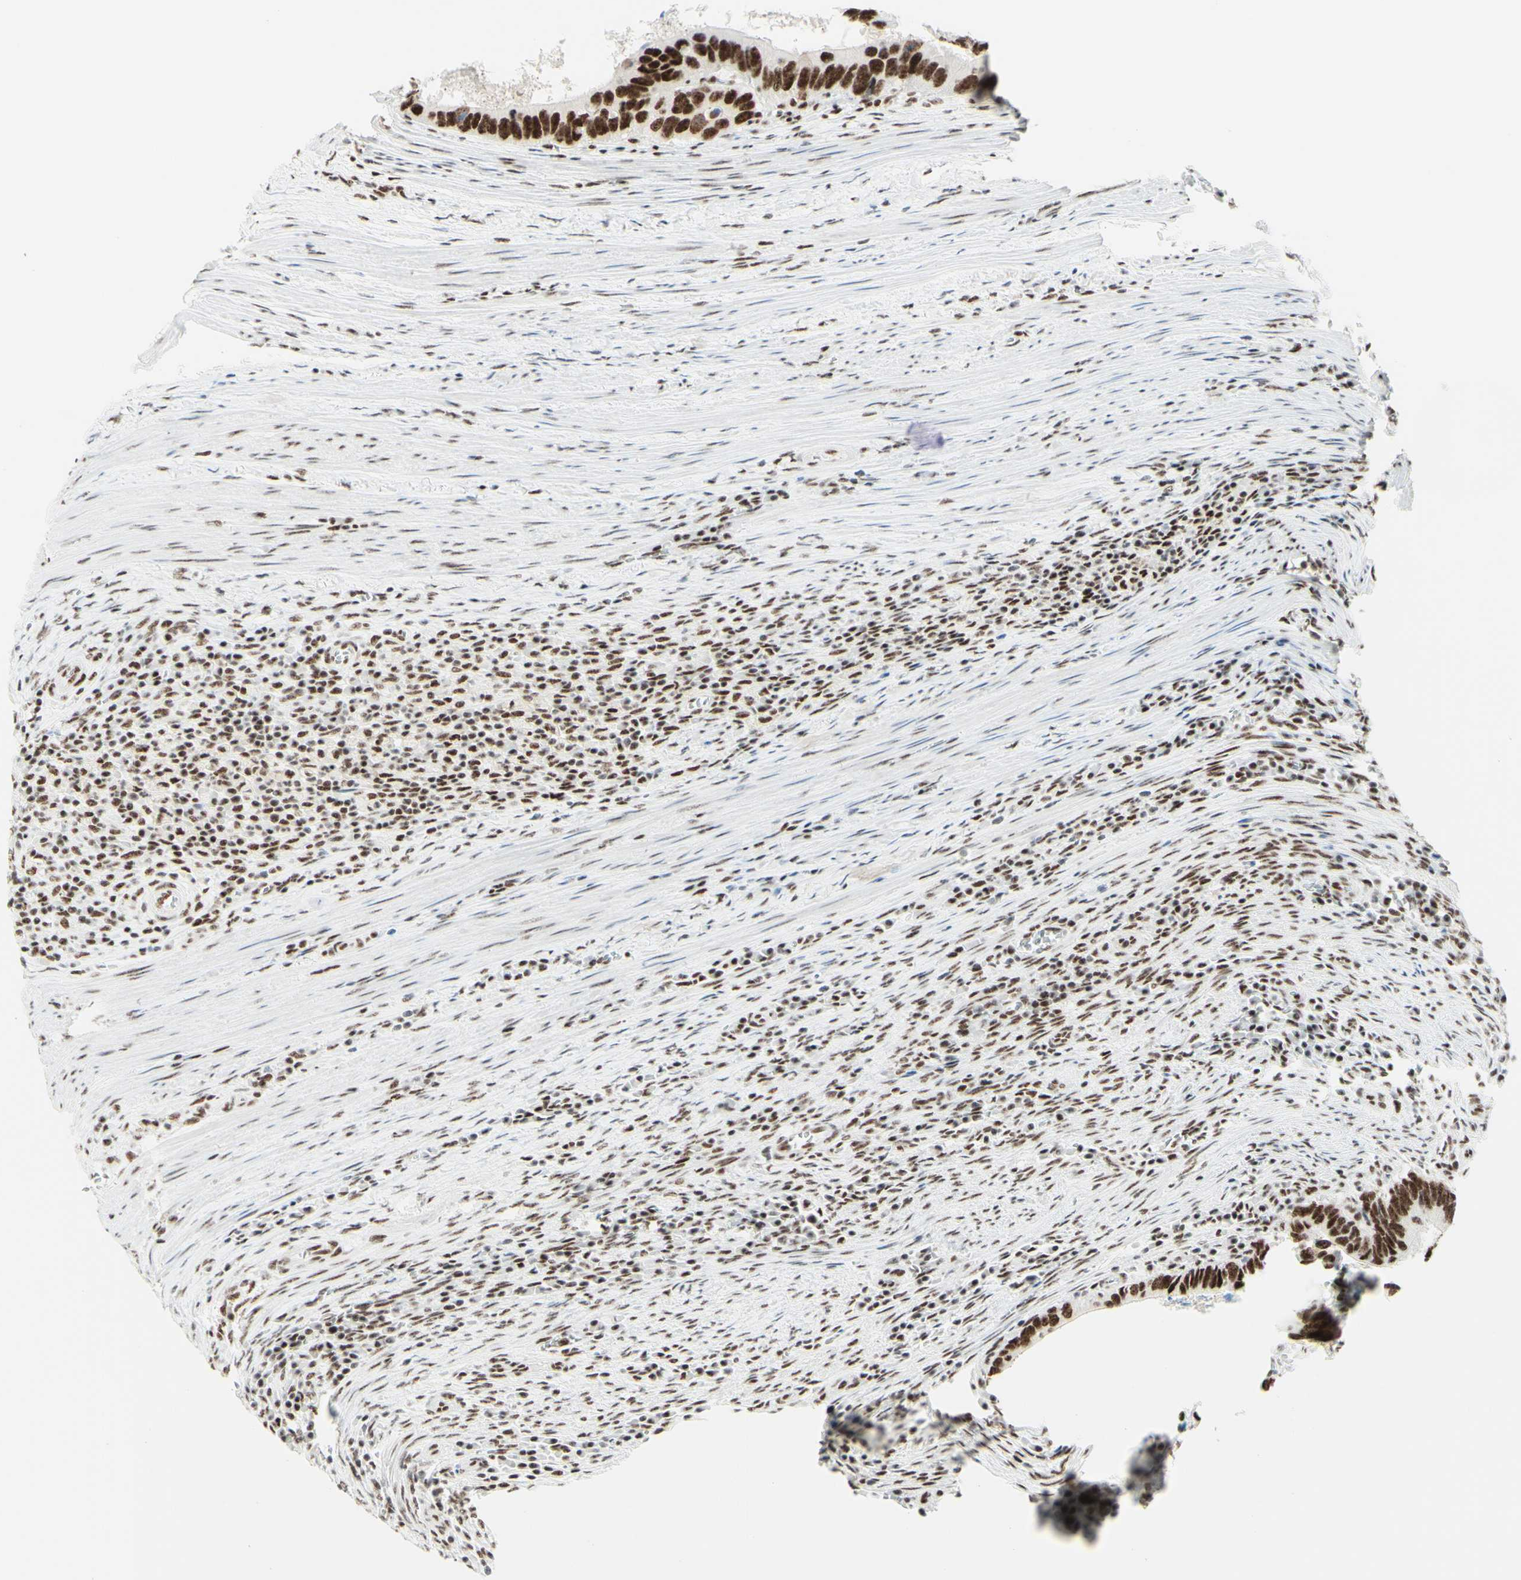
{"staining": {"intensity": "strong", "quantity": ">75%", "location": "nuclear"}, "tissue": "colorectal cancer", "cell_type": "Tumor cells", "image_type": "cancer", "snomed": [{"axis": "morphology", "description": "Adenocarcinoma, NOS"}, {"axis": "topography", "description": "Colon"}], "caption": "Human colorectal cancer stained with a brown dye displays strong nuclear positive positivity in about >75% of tumor cells.", "gene": "WTAP", "patient": {"sex": "male", "age": 72}}